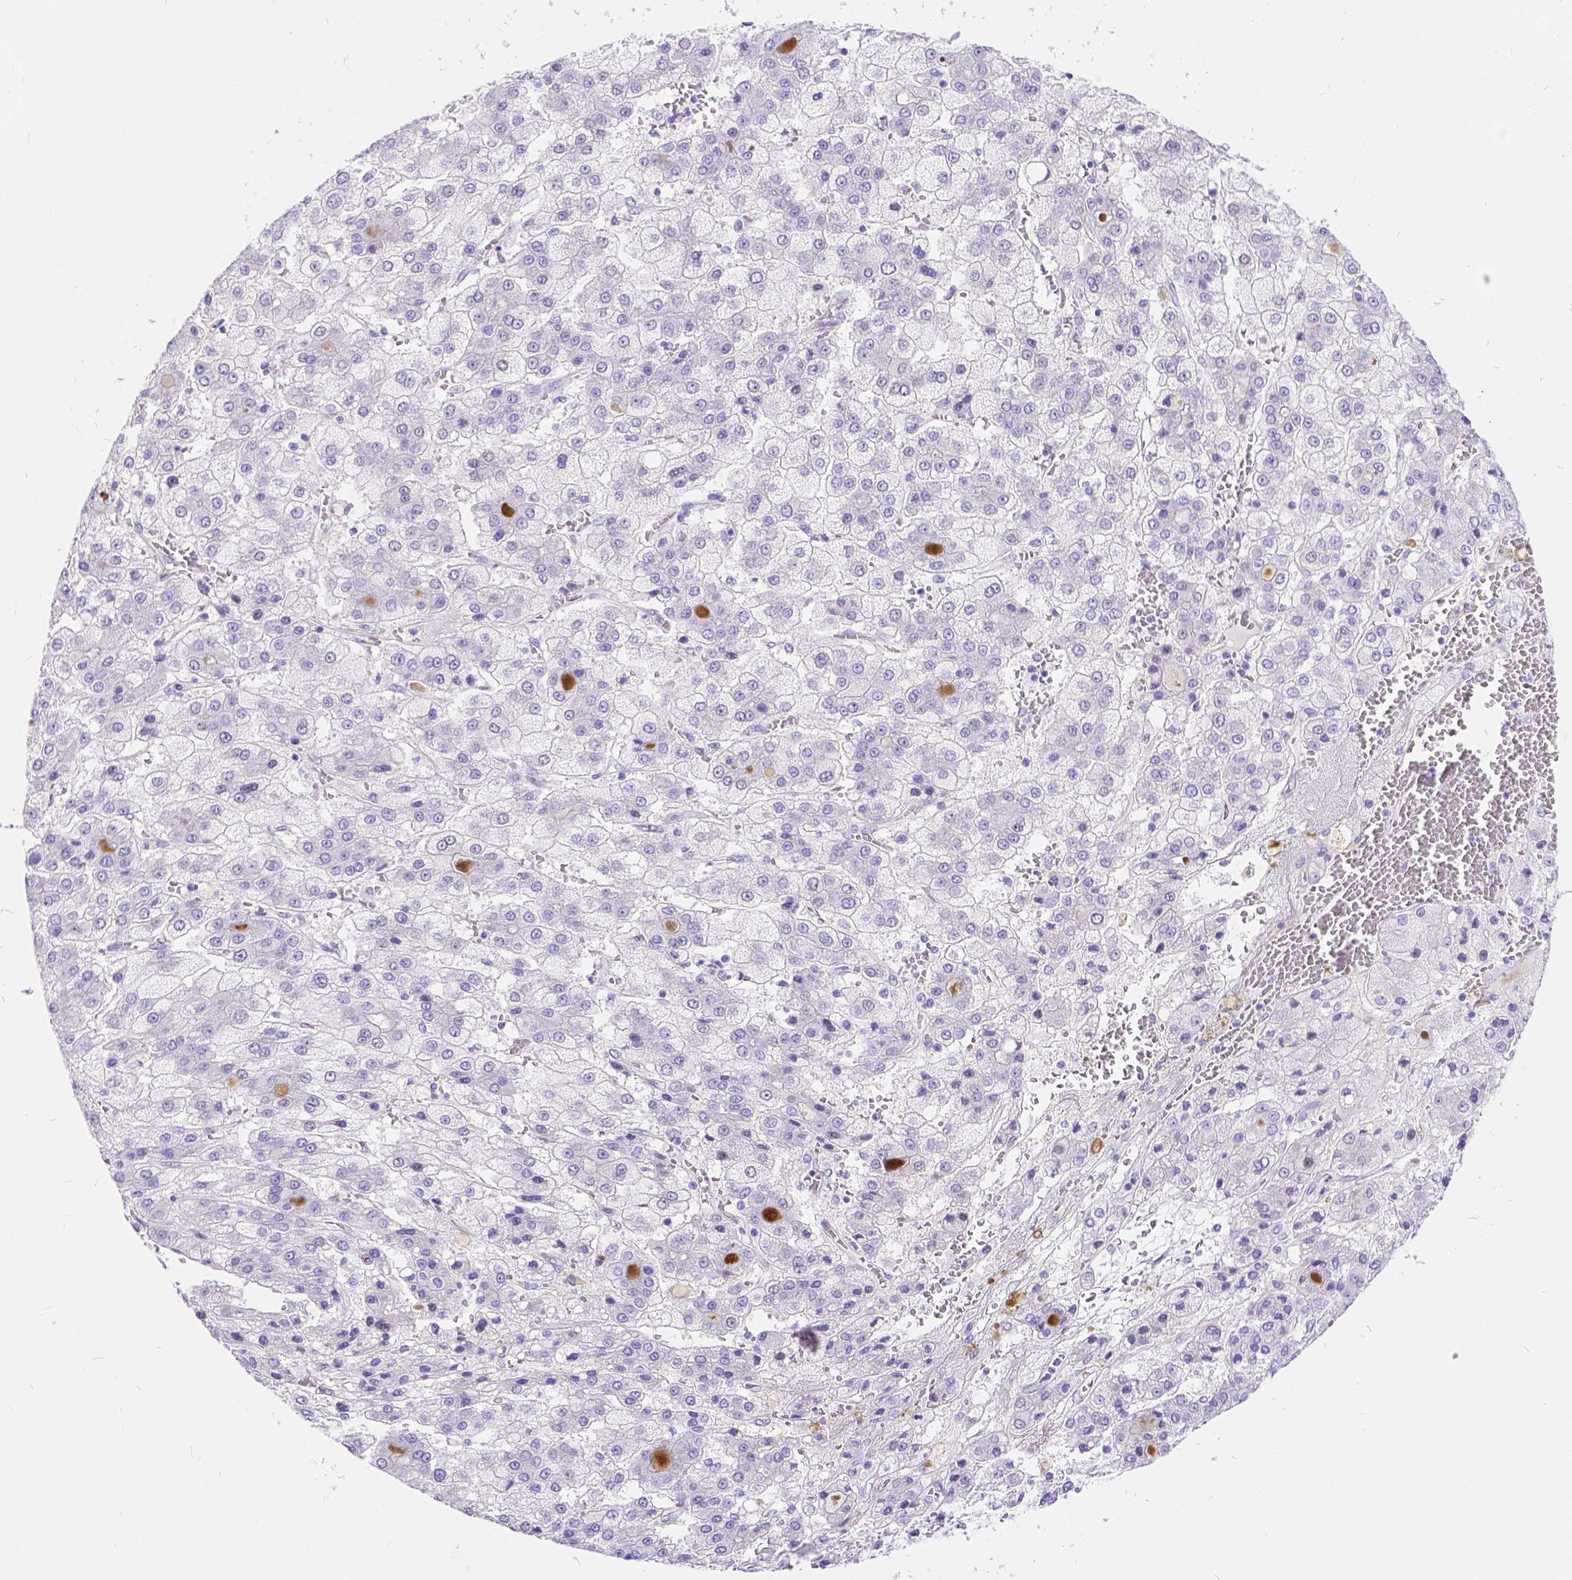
{"staining": {"intensity": "negative", "quantity": "none", "location": "none"}, "tissue": "liver cancer", "cell_type": "Tumor cells", "image_type": "cancer", "snomed": [{"axis": "morphology", "description": "Carcinoma, Hepatocellular, NOS"}, {"axis": "topography", "description": "Liver"}], "caption": "The IHC photomicrograph has no significant positivity in tumor cells of liver cancer (hepatocellular carcinoma) tissue.", "gene": "KLHL10", "patient": {"sex": "male", "age": 73}}